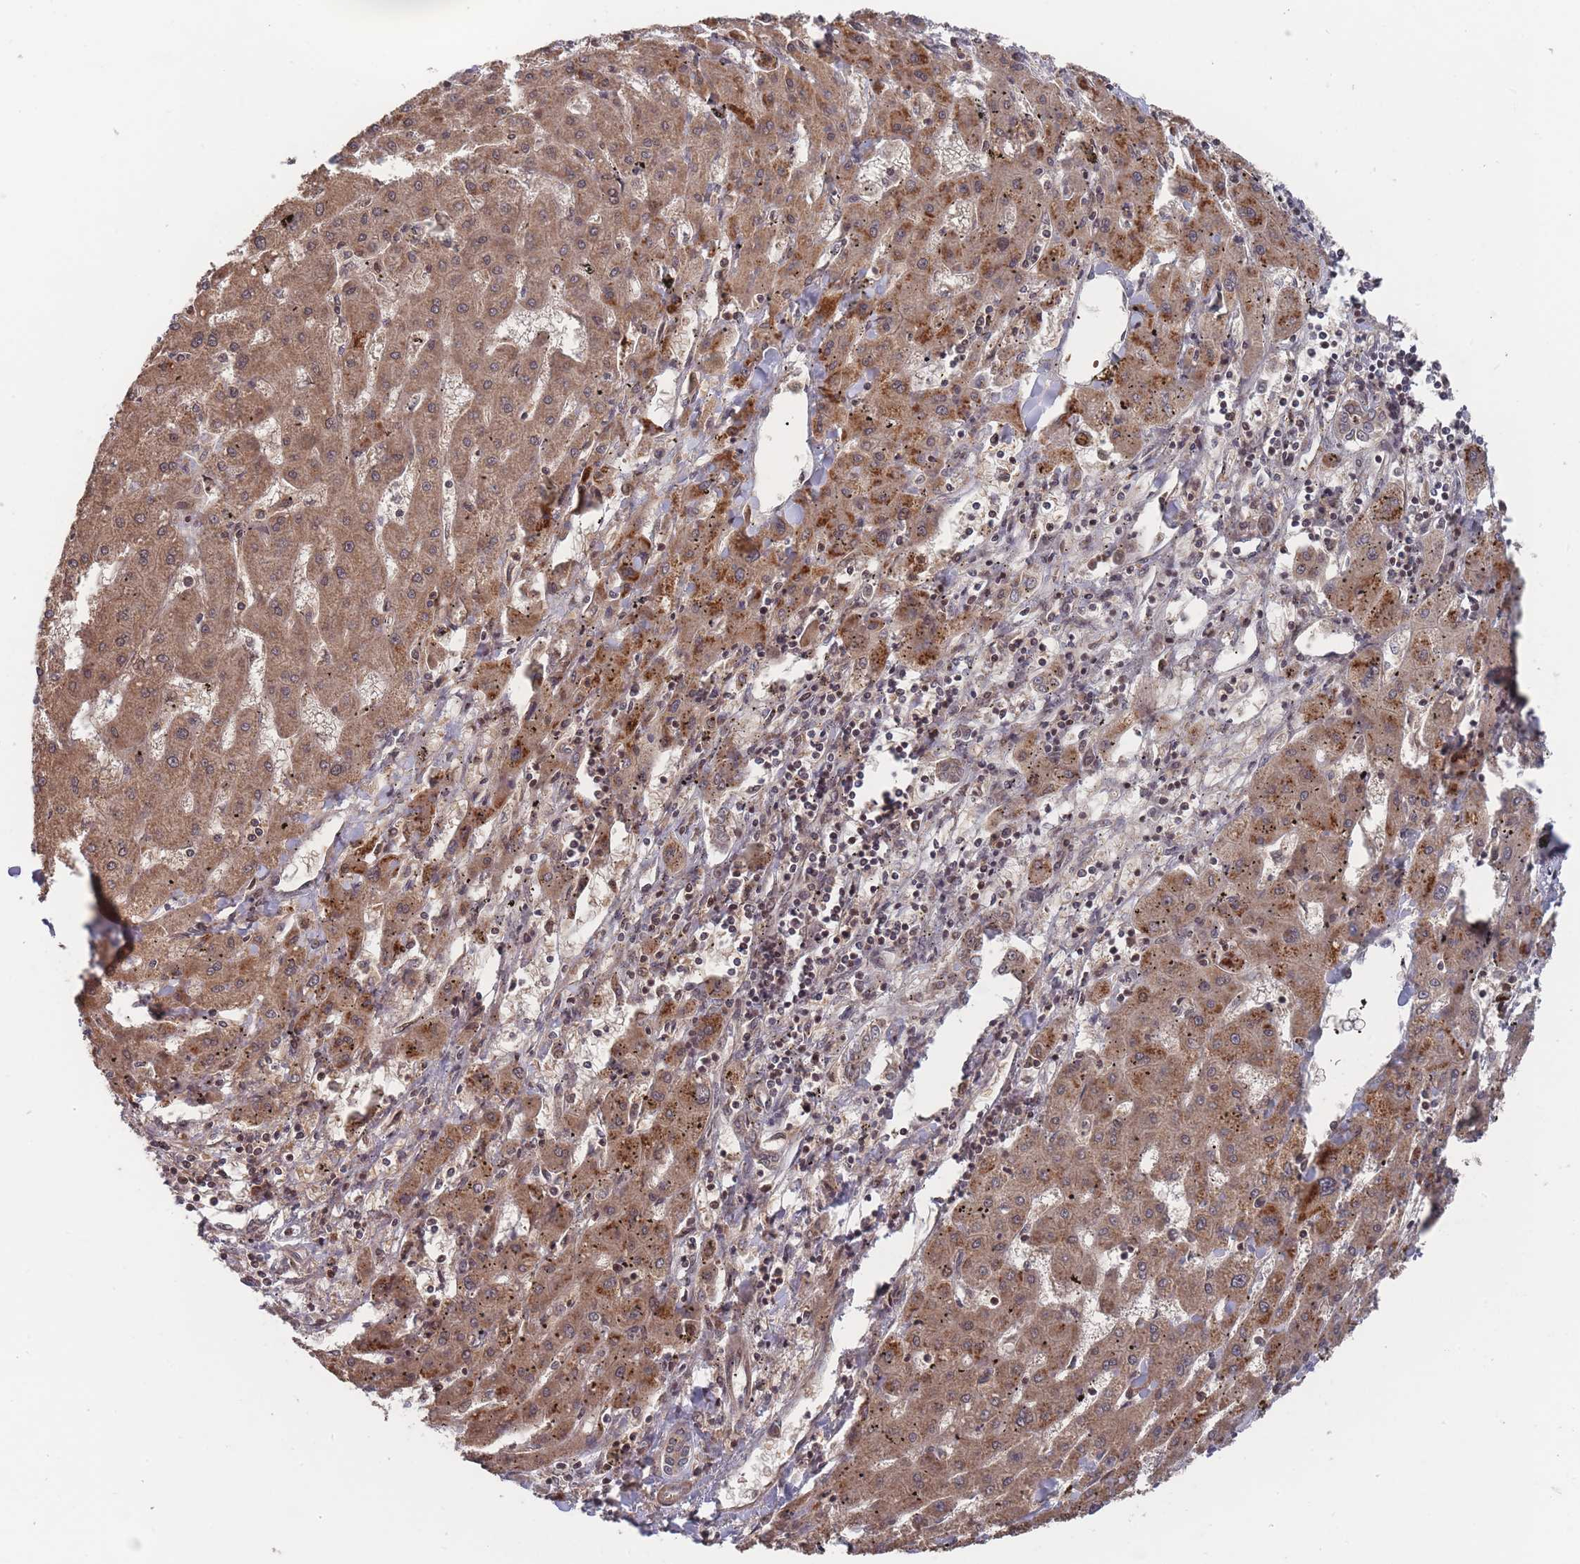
{"staining": {"intensity": "moderate", "quantity": ">75%", "location": "cytoplasmic/membranous"}, "tissue": "liver cancer", "cell_type": "Tumor cells", "image_type": "cancer", "snomed": [{"axis": "morphology", "description": "Carcinoma, Hepatocellular, NOS"}, {"axis": "topography", "description": "Liver"}], "caption": "A brown stain shows moderate cytoplasmic/membranous positivity of a protein in liver cancer (hepatocellular carcinoma) tumor cells.", "gene": "SF3B1", "patient": {"sex": "male", "age": 72}}